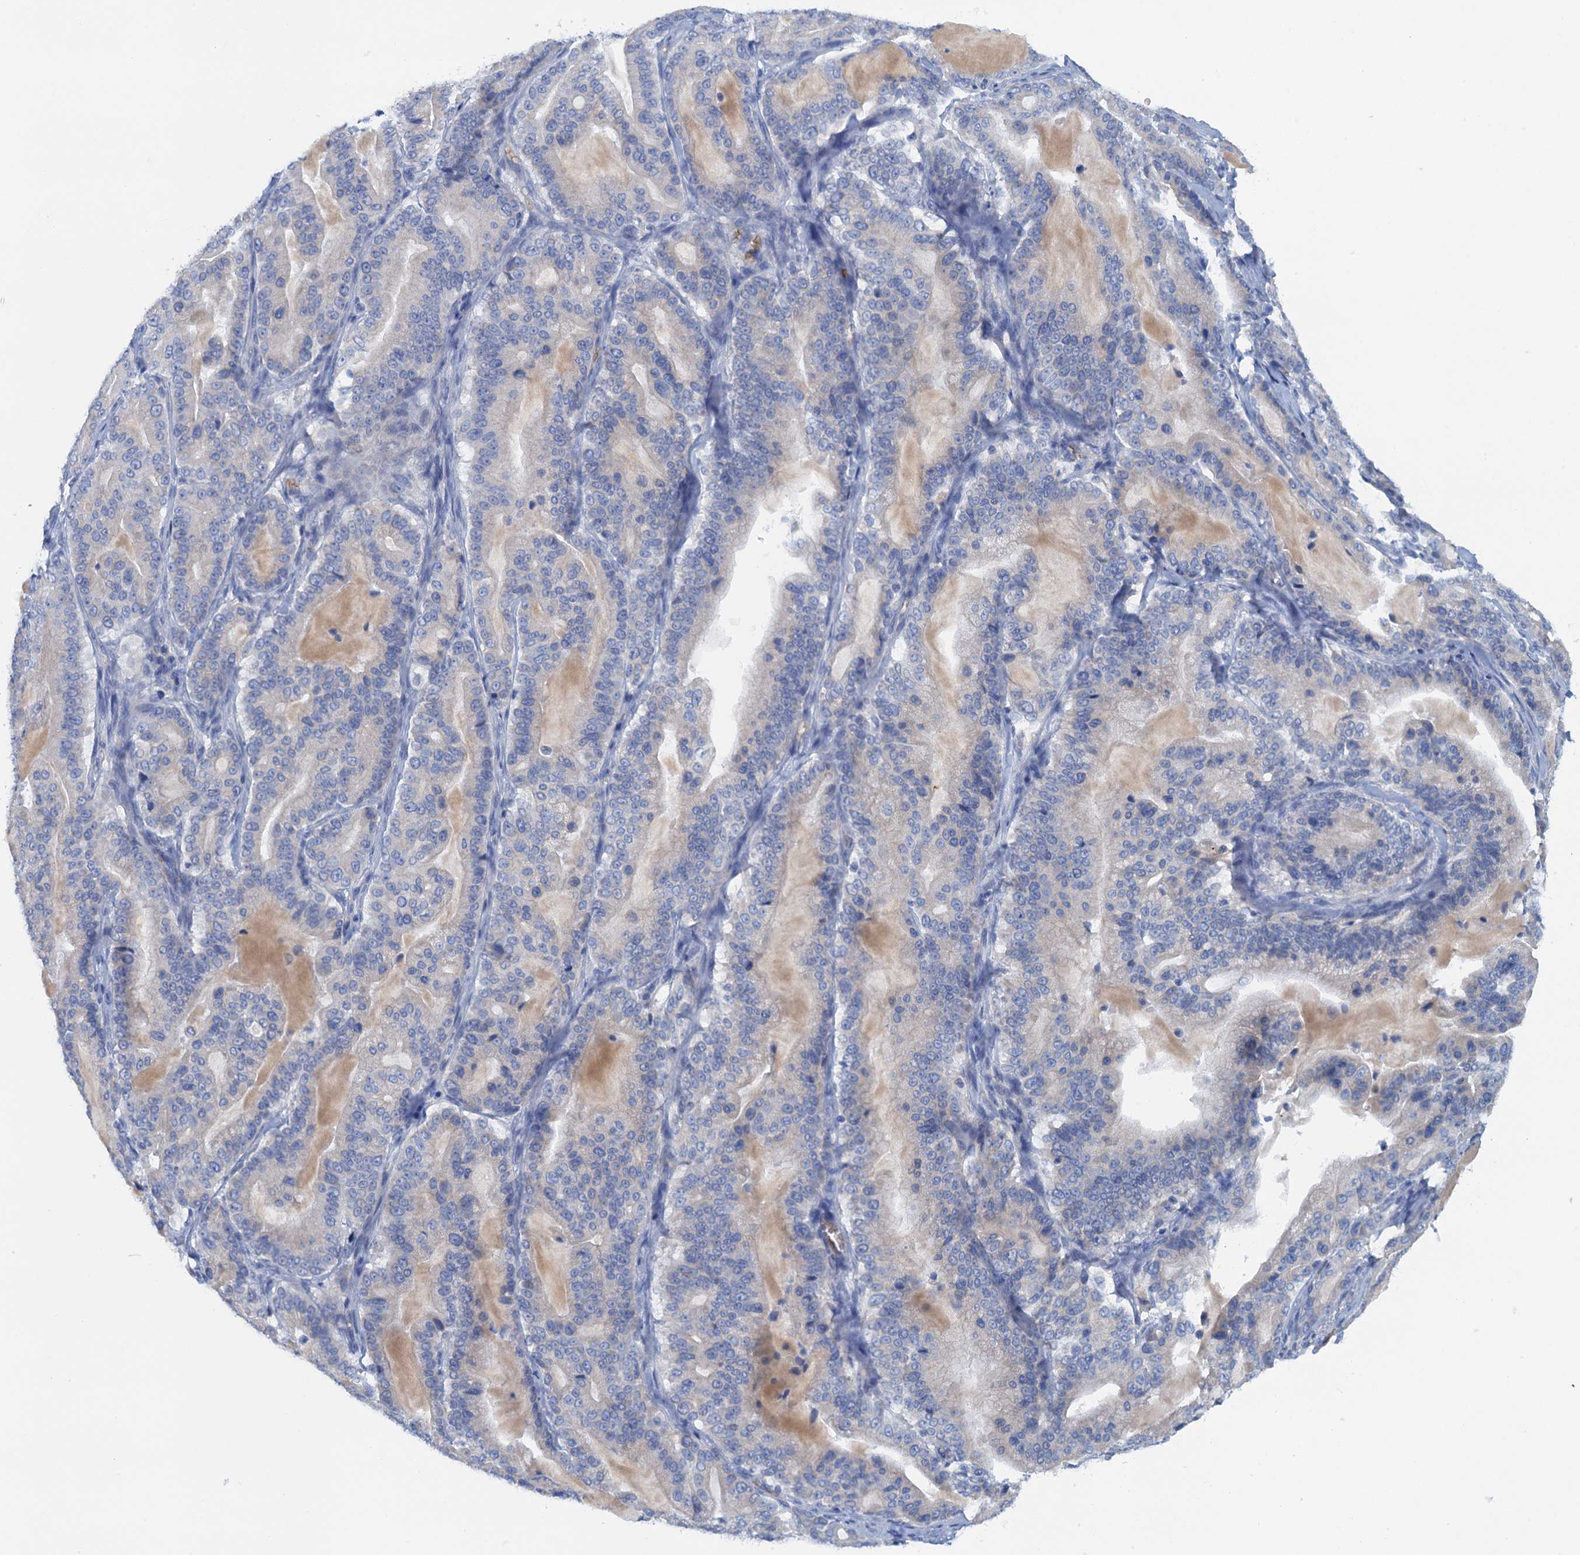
{"staining": {"intensity": "weak", "quantity": "<25%", "location": "cytoplasmic/membranous"}, "tissue": "pancreatic cancer", "cell_type": "Tumor cells", "image_type": "cancer", "snomed": [{"axis": "morphology", "description": "Adenocarcinoma, NOS"}, {"axis": "topography", "description": "Pancreas"}], "caption": "Tumor cells show no significant protein expression in pancreatic adenocarcinoma. (DAB (3,3'-diaminobenzidine) immunohistochemistry, high magnification).", "gene": "MYADML2", "patient": {"sex": "male", "age": 63}}